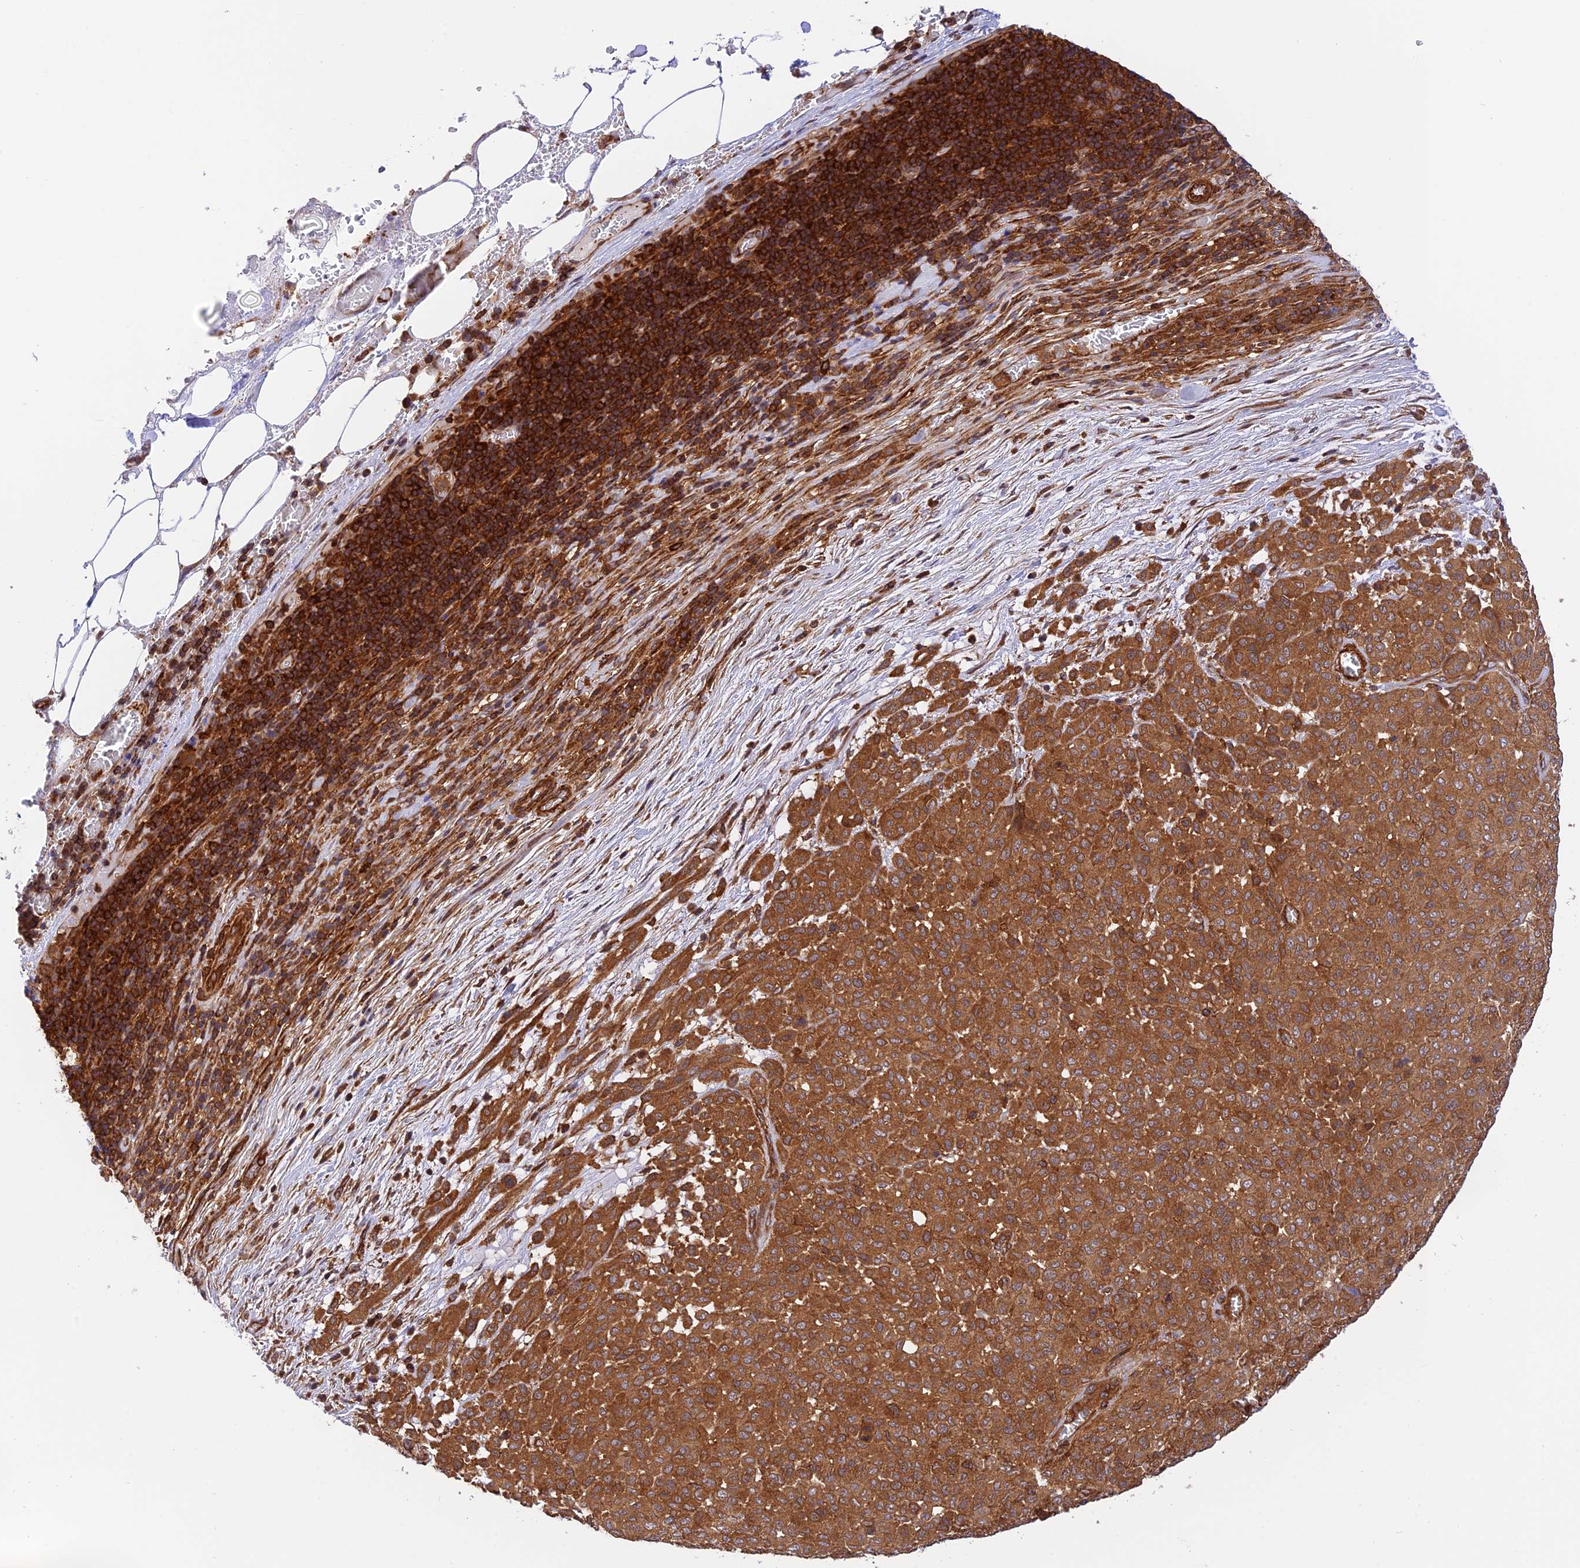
{"staining": {"intensity": "strong", "quantity": ">75%", "location": "cytoplasmic/membranous"}, "tissue": "melanoma", "cell_type": "Tumor cells", "image_type": "cancer", "snomed": [{"axis": "morphology", "description": "Malignant melanoma, Metastatic site"}, {"axis": "topography", "description": "Skin"}], "caption": "Malignant melanoma (metastatic site) stained for a protein (brown) shows strong cytoplasmic/membranous positive expression in about >75% of tumor cells.", "gene": "EVI5L", "patient": {"sex": "female", "age": 81}}